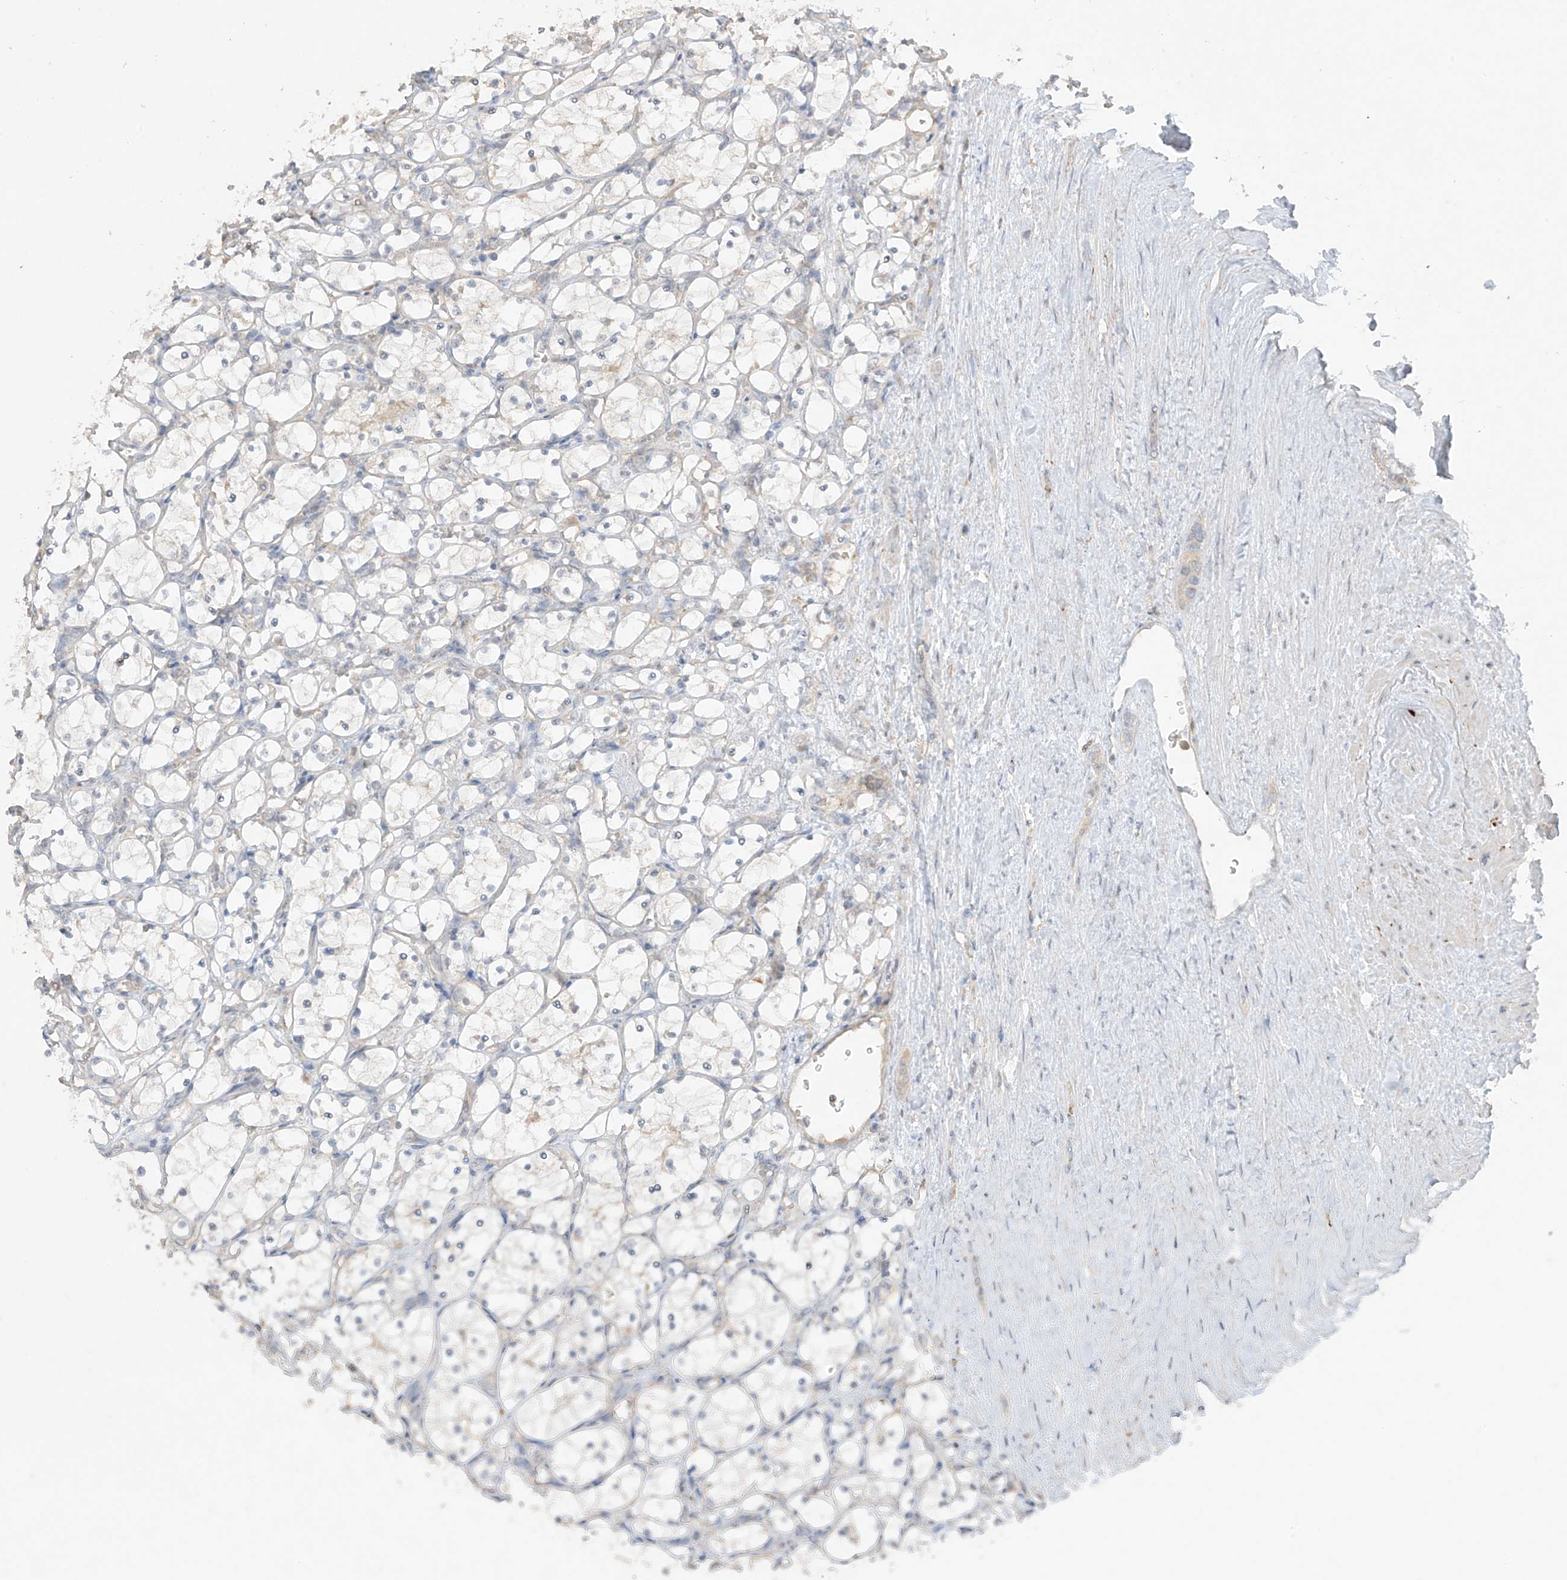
{"staining": {"intensity": "negative", "quantity": "none", "location": "none"}, "tissue": "renal cancer", "cell_type": "Tumor cells", "image_type": "cancer", "snomed": [{"axis": "morphology", "description": "Adenocarcinoma, NOS"}, {"axis": "topography", "description": "Kidney"}], "caption": "A histopathology image of human adenocarcinoma (renal) is negative for staining in tumor cells. The staining was performed using DAB to visualize the protein expression in brown, while the nuclei were stained in blue with hematoxylin (Magnification: 20x).", "gene": "ANGEL2", "patient": {"sex": "female", "age": 69}}